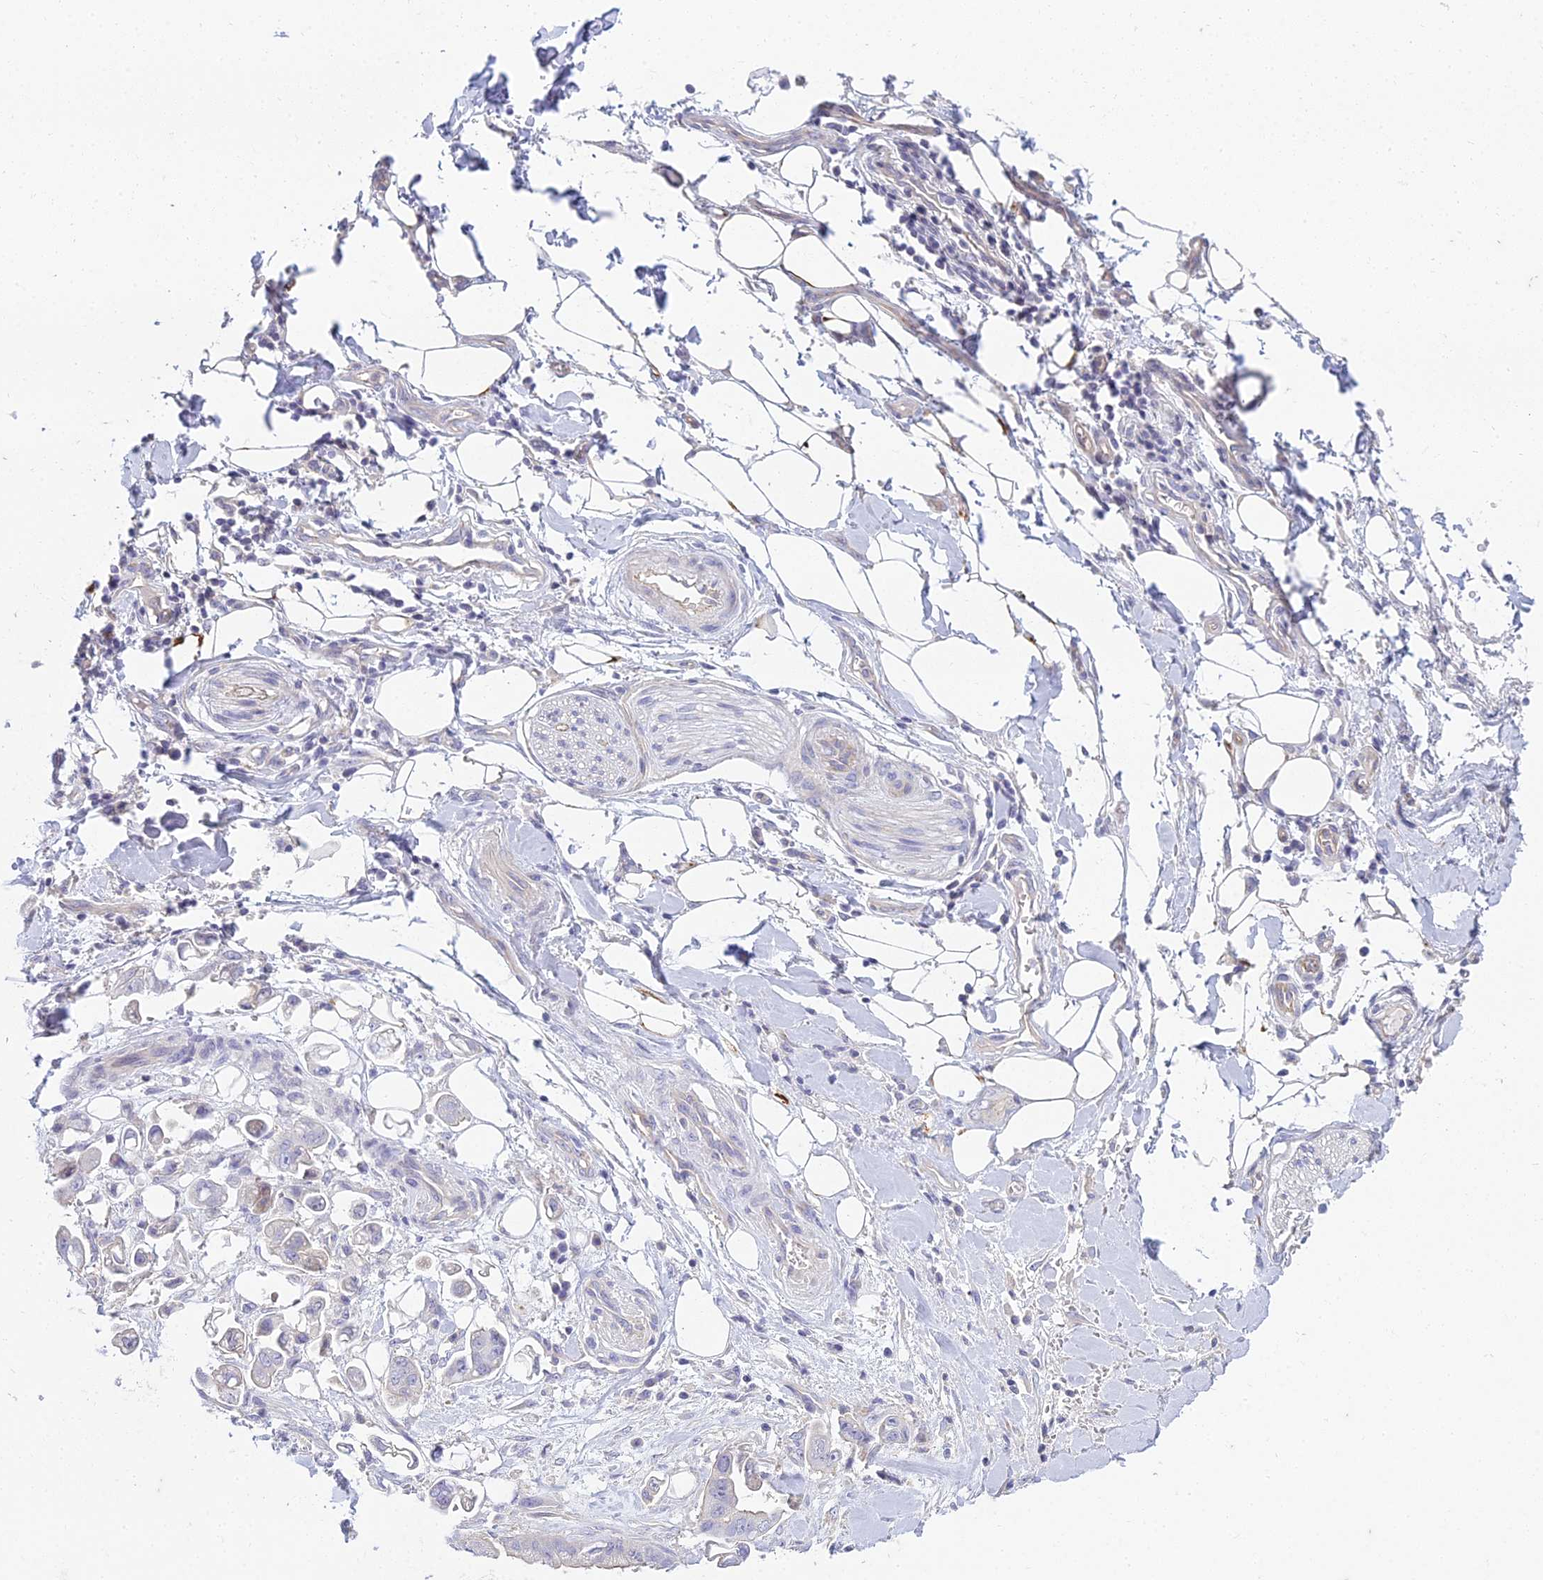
{"staining": {"intensity": "negative", "quantity": "none", "location": "none"}, "tissue": "stomach cancer", "cell_type": "Tumor cells", "image_type": "cancer", "snomed": [{"axis": "morphology", "description": "Adenocarcinoma, NOS"}, {"axis": "topography", "description": "Stomach"}], "caption": "The micrograph shows no staining of tumor cells in stomach adenocarcinoma.", "gene": "SMIM24", "patient": {"sex": "male", "age": 62}}